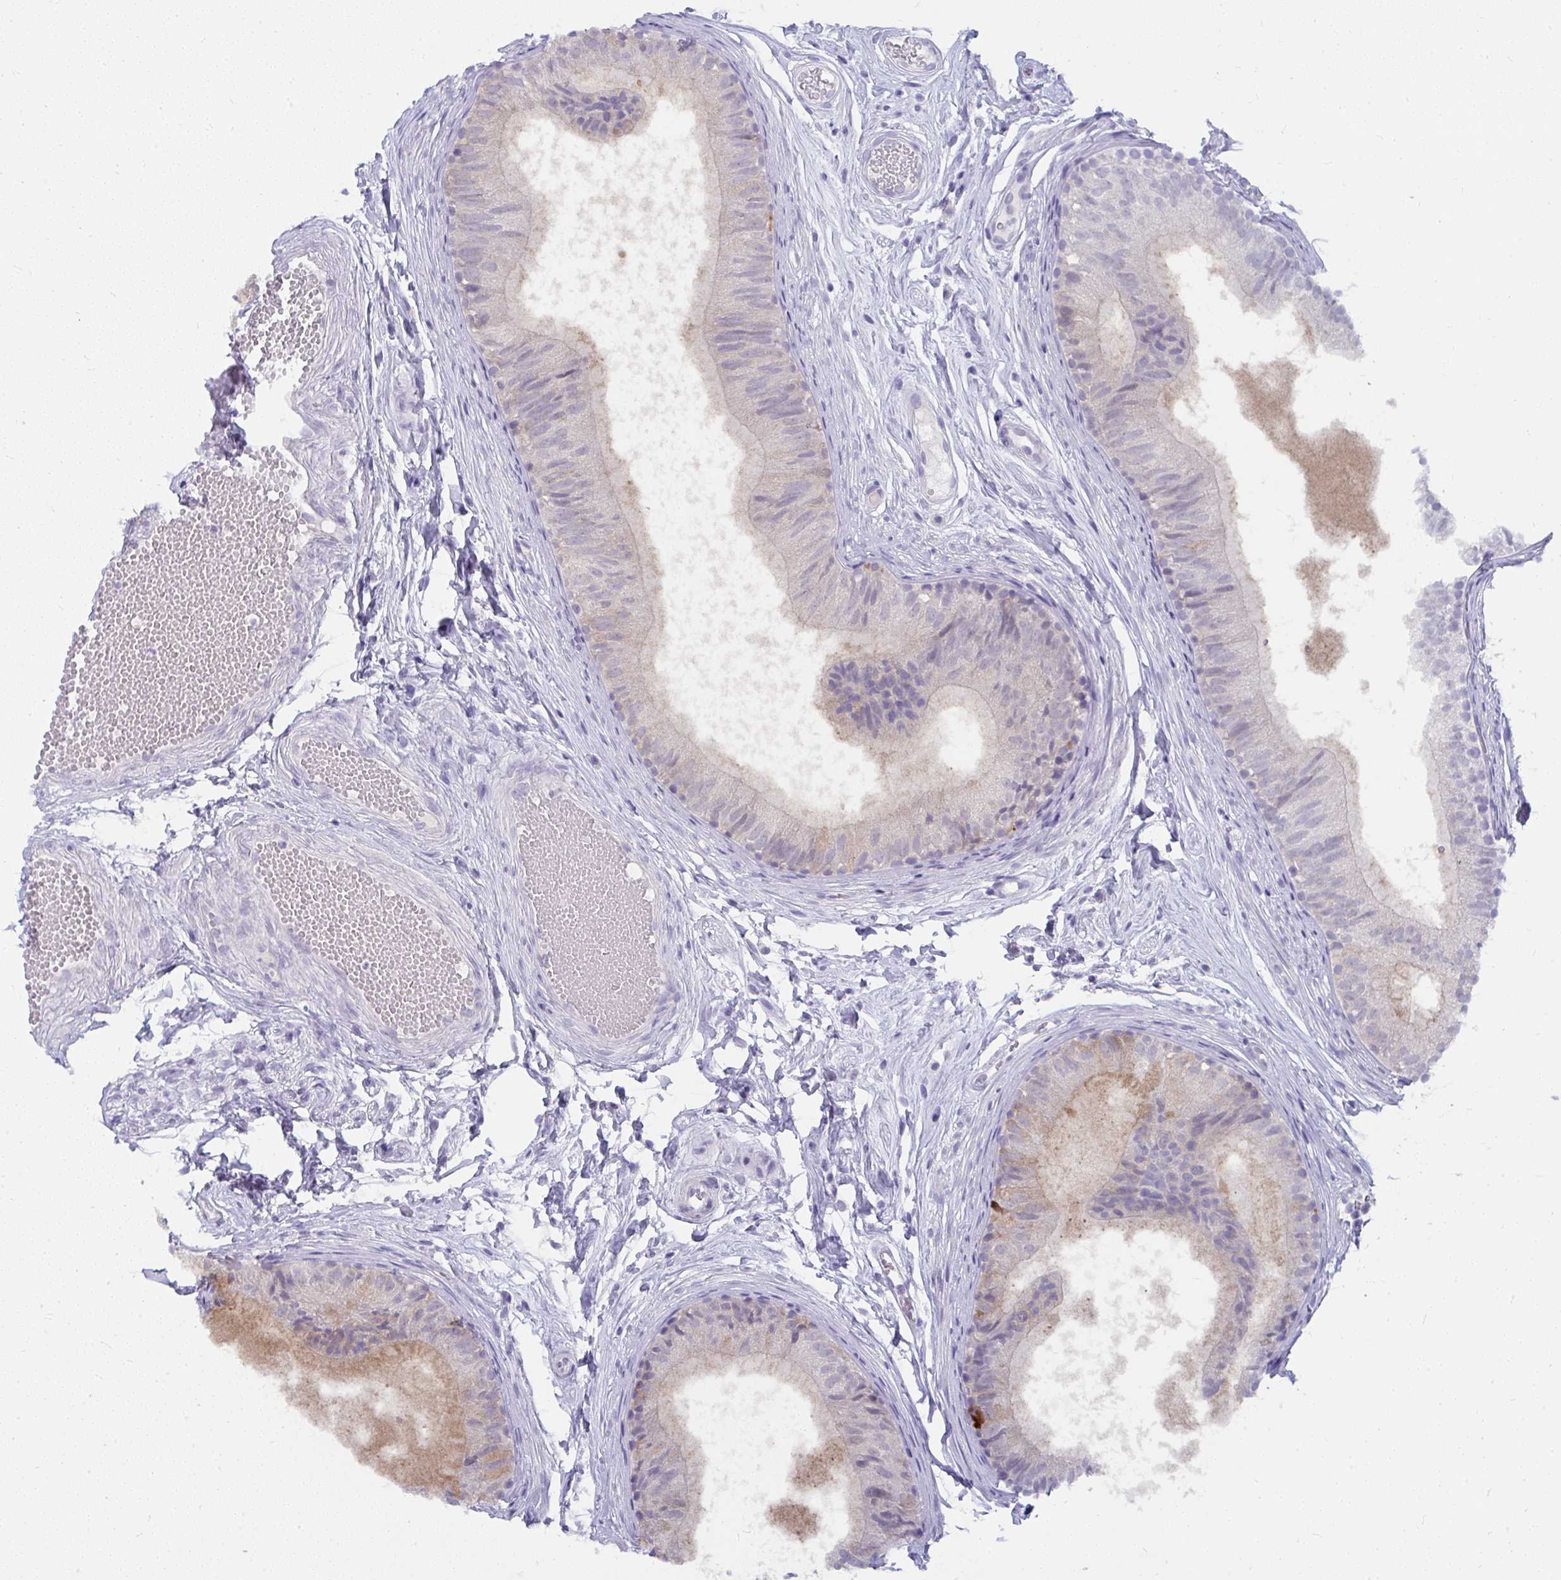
{"staining": {"intensity": "weak", "quantity": "<25%", "location": "cytoplasmic/membranous"}, "tissue": "epididymis", "cell_type": "Glandular cells", "image_type": "normal", "snomed": [{"axis": "morphology", "description": "Normal tissue, NOS"}, {"axis": "morphology", "description": "Seminoma, NOS"}, {"axis": "topography", "description": "Testis"}, {"axis": "topography", "description": "Epididymis"}], "caption": "This is an immunohistochemistry (IHC) micrograph of unremarkable human epididymis. There is no staining in glandular cells.", "gene": "UGT3A2", "patient": {"sex": "male", "age": 34}}